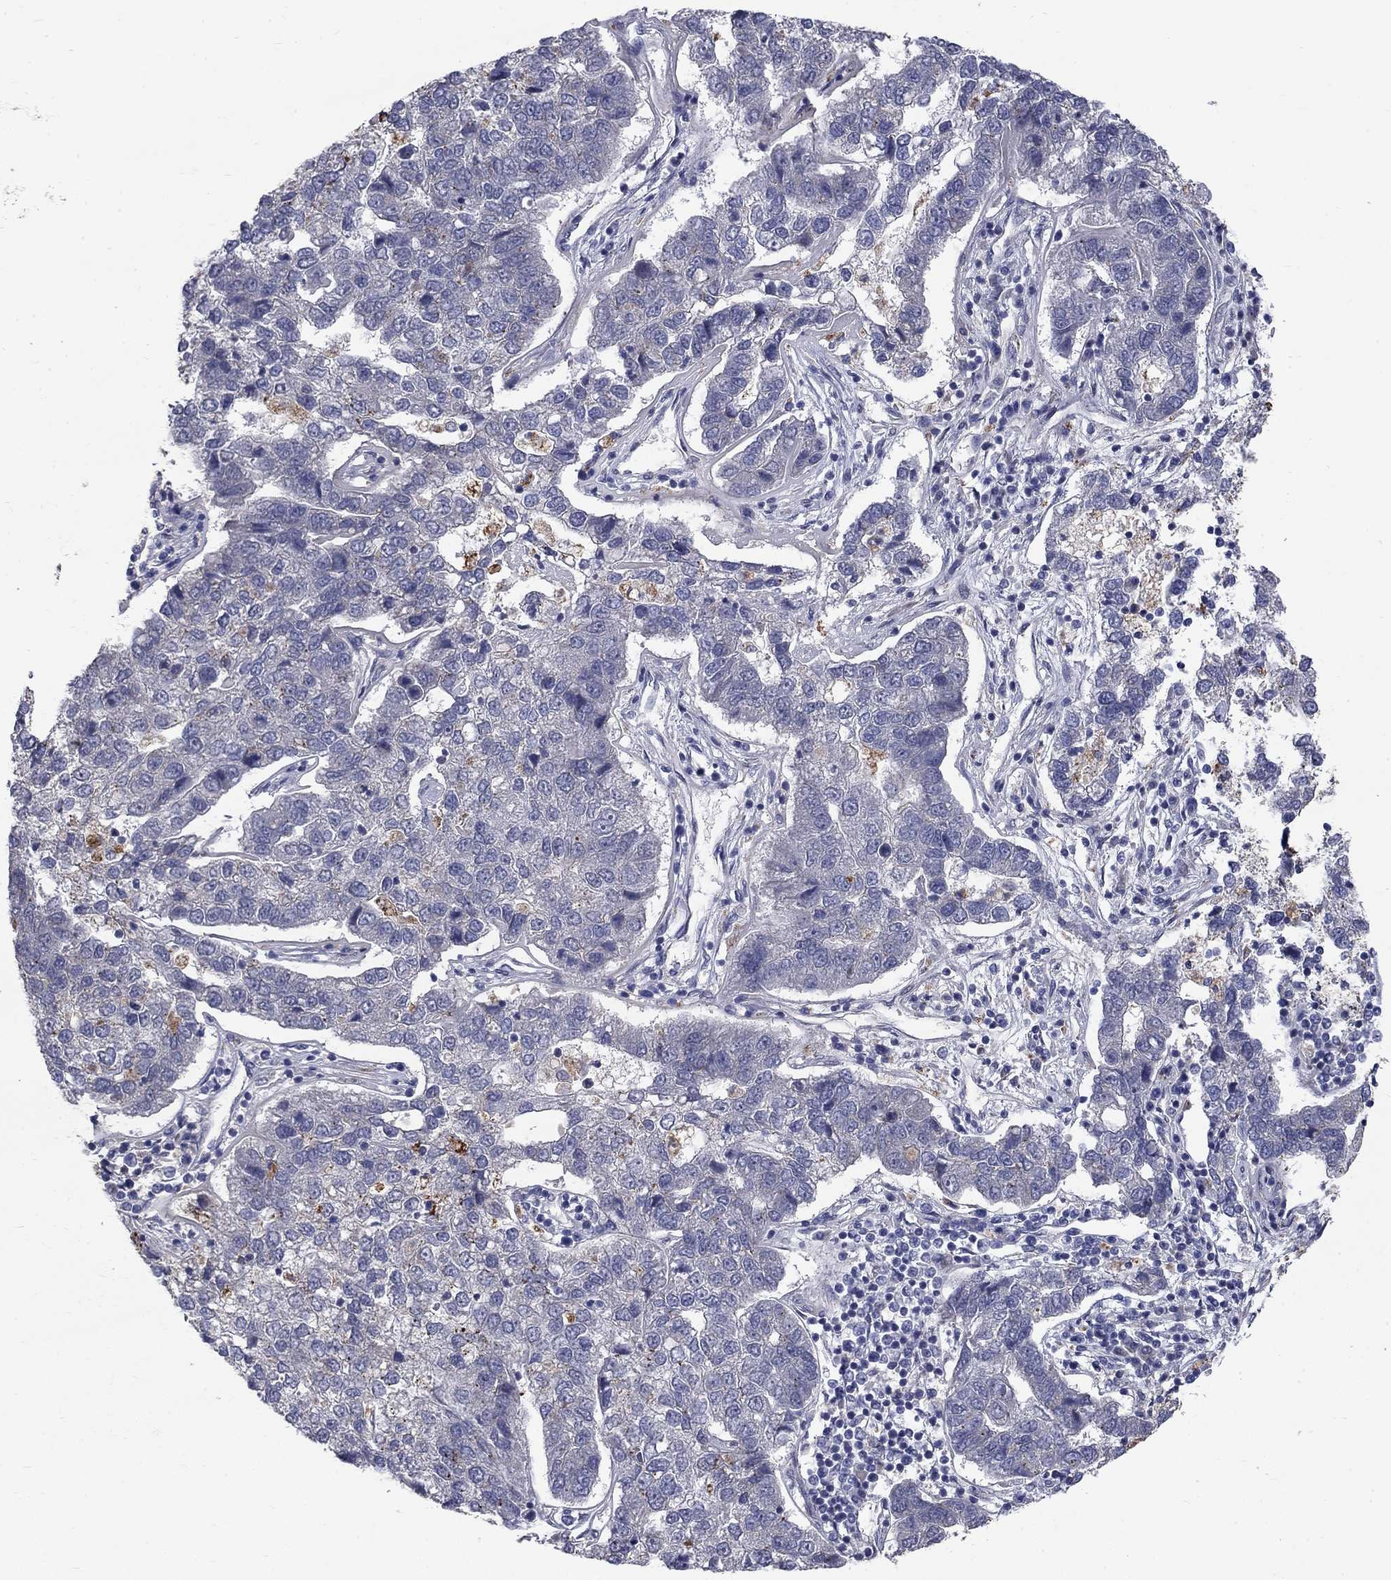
{"staining": {"intensity": "negative", "quantity": "none", "location": "none"}, "tissue": "pancreatic cancer", "cell_type": "Tumor cells", "image_type": "cancer", "snomed": [{"axis": "morphology", "description": "Adenocarcinoma, NOS"}, {"axis": "topography", "description": "Pancreas"}], "caption": "Tumor cells are negative for protein expression in human pancreatic cancer.", "gene": "FAM3B", "patient": {"sex": "female", "age": 61}}